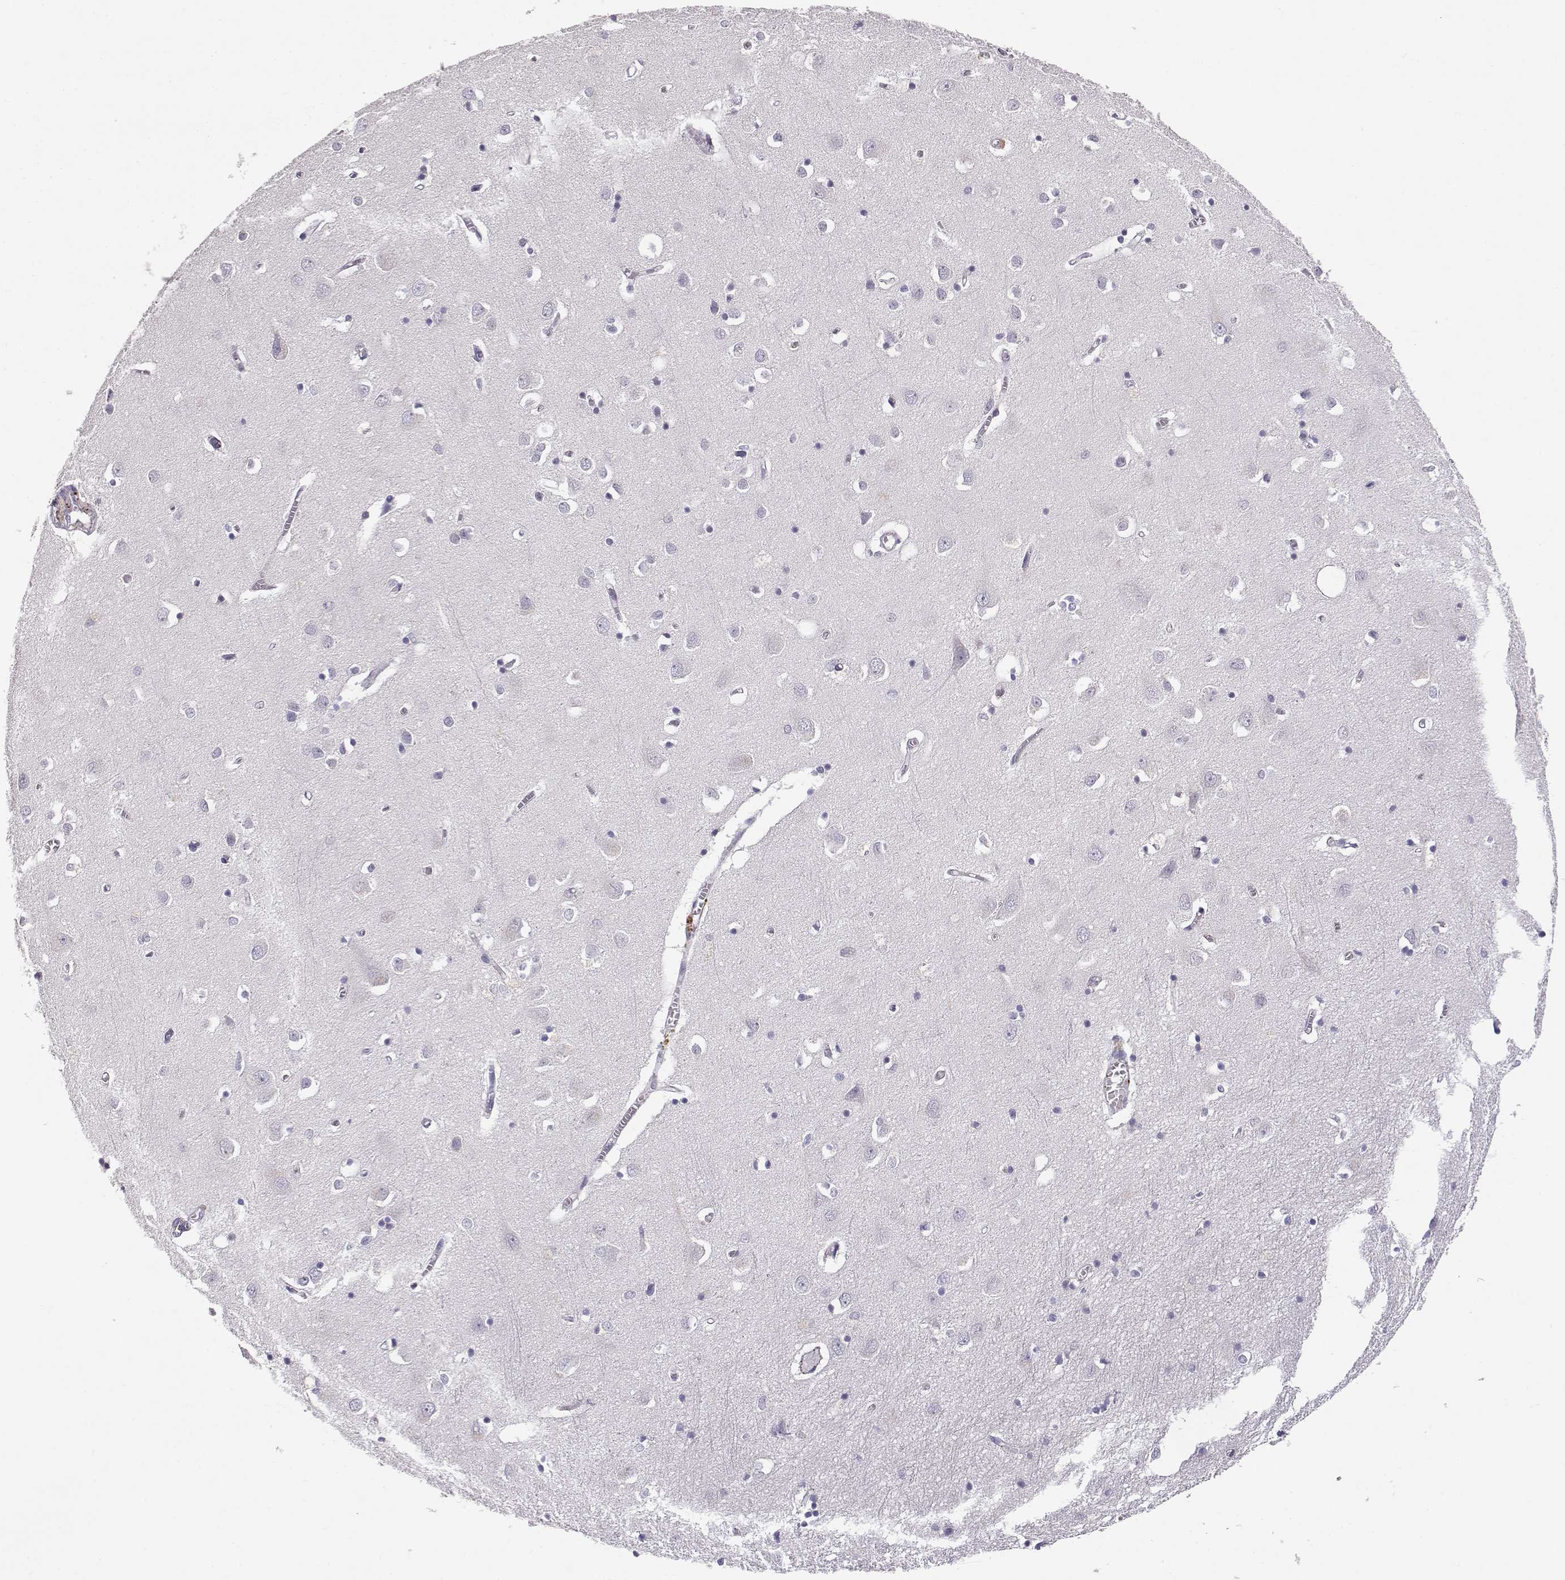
{"staining": {"intensity": "negative", "quantity": "none", "location": "none"}, "tissue": "cerebral cortex", "cell_type": "Endothelial cells", "image_type": "normal", "snomed": [{"axis": "morphology", "description": "Normal tissue, NOS"}, {"axis": "topography", "description": "Cerebral cortex"}], "caption": "This micrograph is of unremarkable cerebral cortex stained with immunohistochemistry (IHC) to label a protein in brown with the nuclei are counter-stained blue. There is no expression in endothelial cells.", "gene": "ENDOU", "patient": {"sex": "male", "age": 70}}